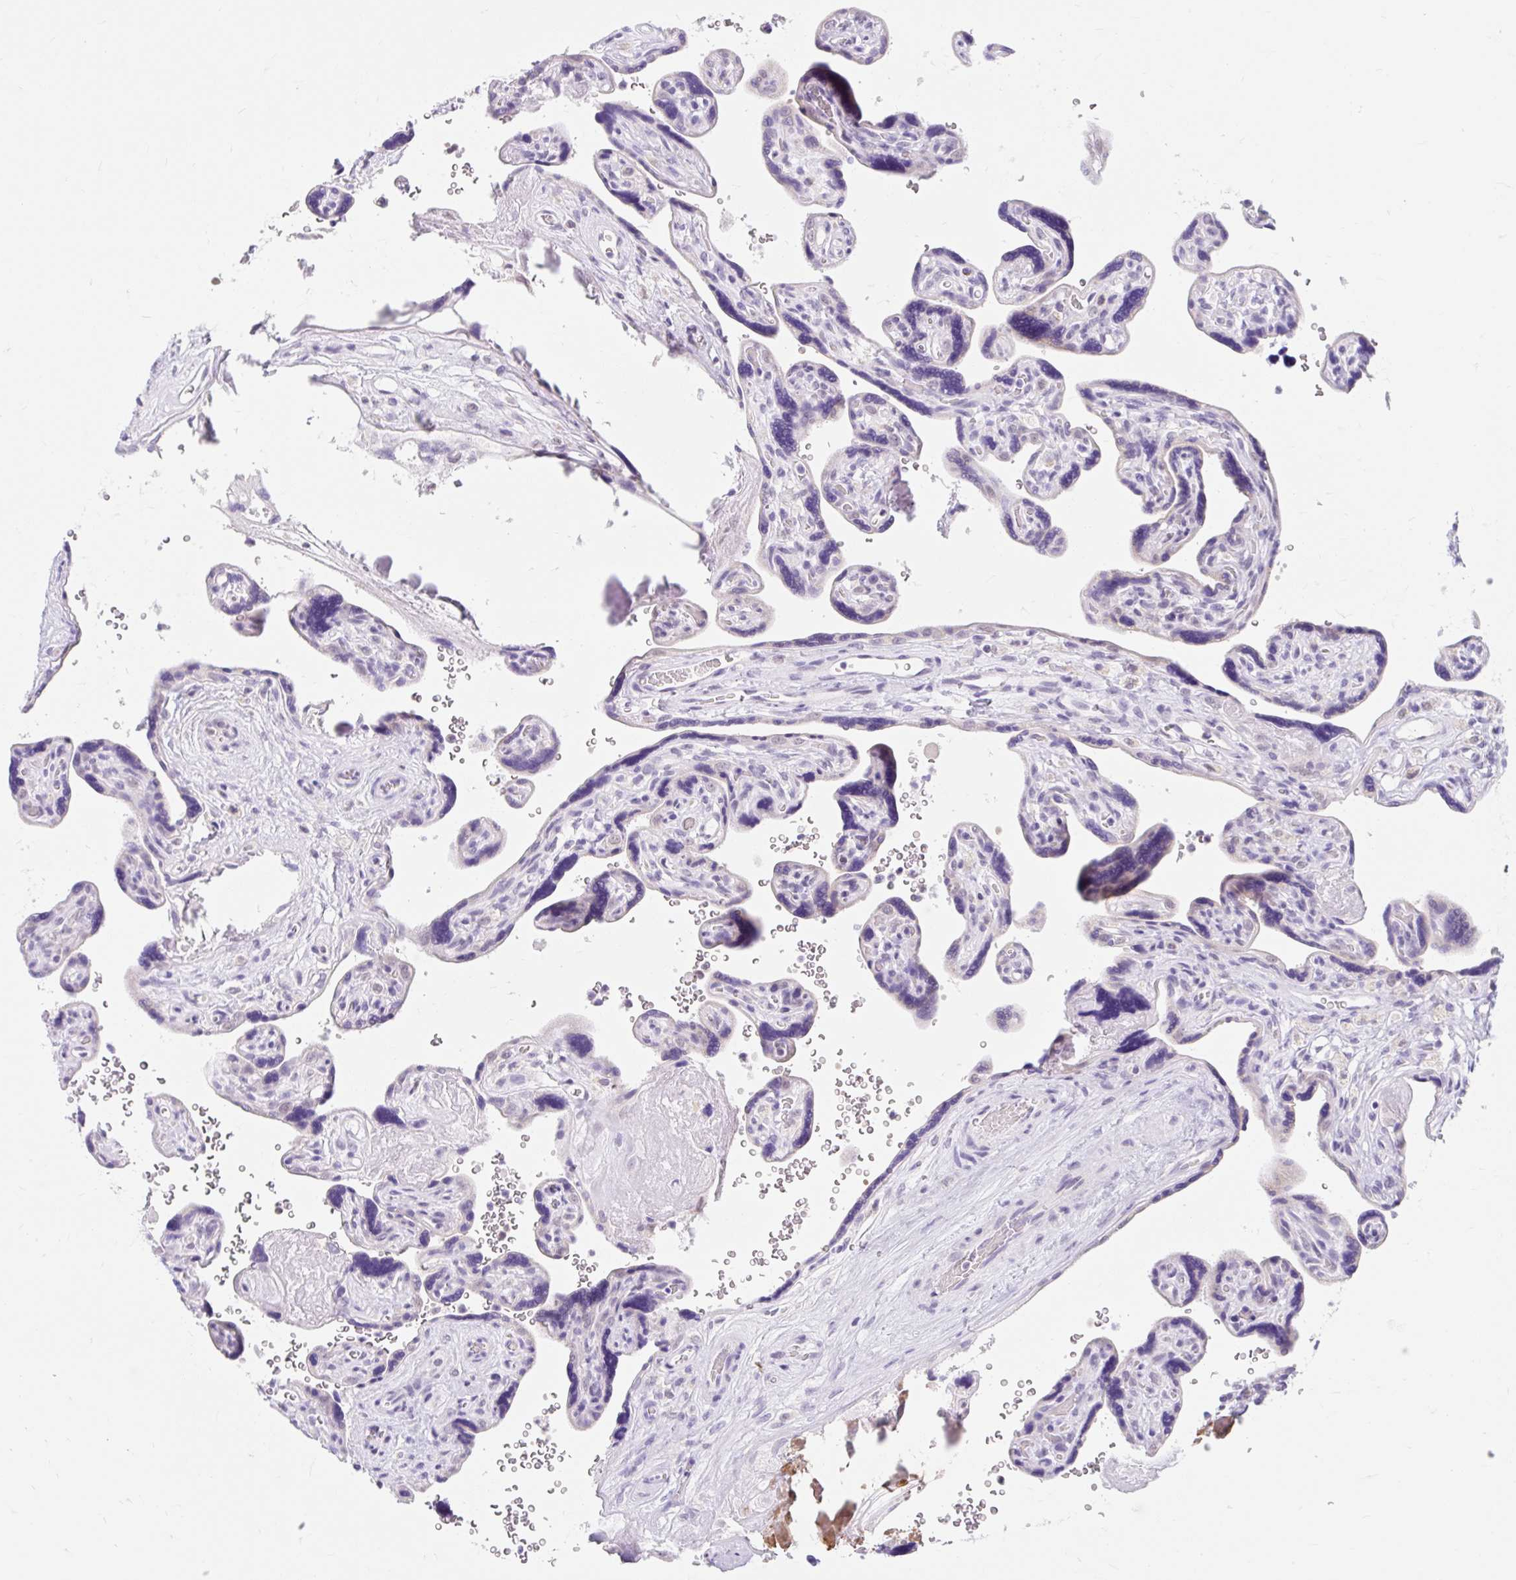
{"staining": {"intensity": "negative", "quantity": "none", "location": "none"}, "tissue": "placenta", "cell_type": "Trophoblastic cells", "image_type": "normal", "snomed": [{"axis": "morphology", "description": "Normal tissue, NOS"}, {"axis": "topography", "description": "Placenta"}], "caption": "Immunohistochemical staining of normal human placenta reveals no significant staining in trophoblastic cells. The staining was performed using DAB to visualize the protein expression in brown, while the nuclei were stained in blue with hematoxylin (Magnification: 20x).", "gene": "ITPK1", "patient": {"sex": "female", "age": 39}}